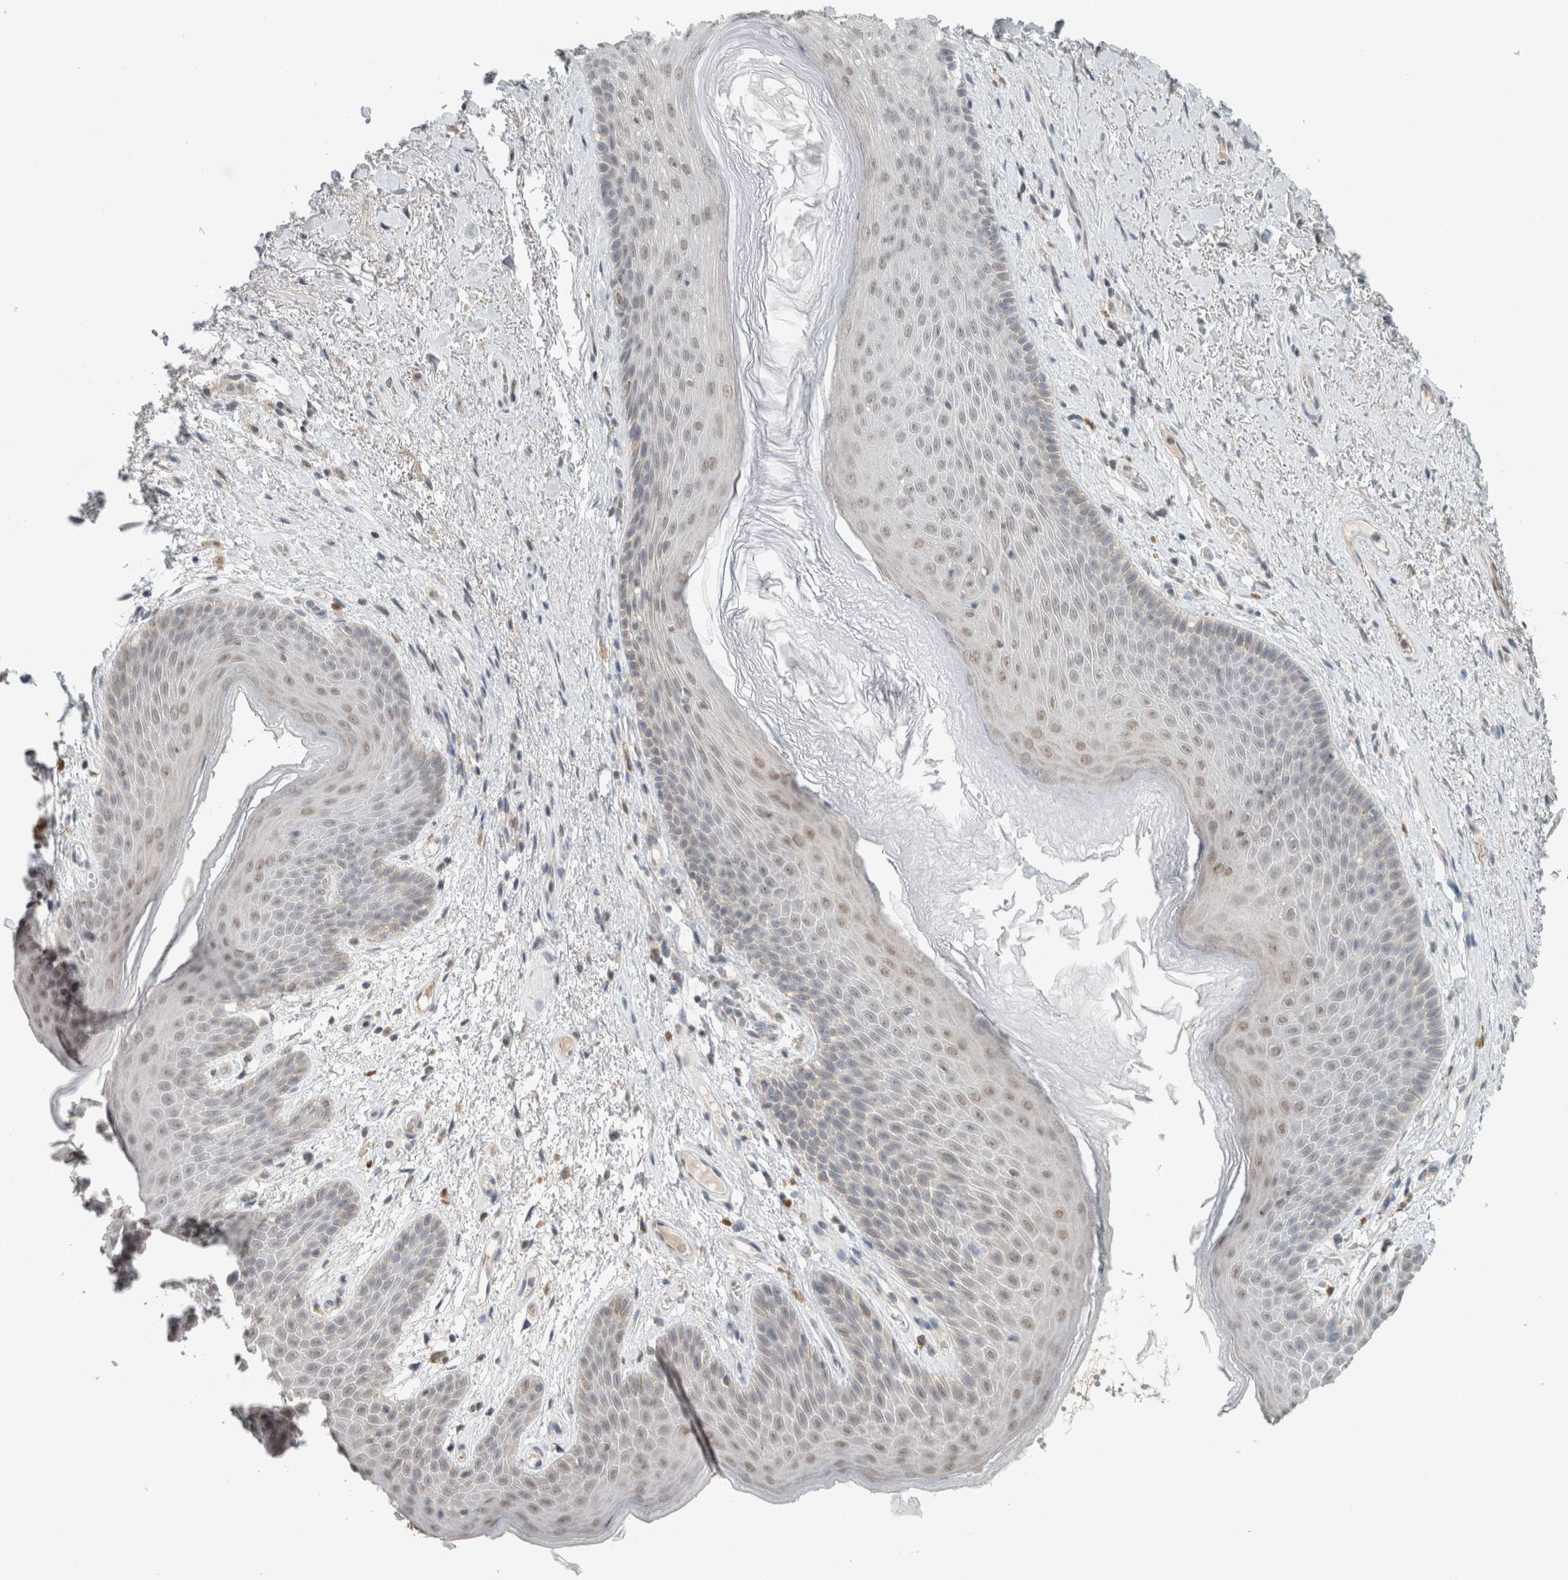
{"staining": {"intensity": "weak", "quantity": "<25%", "location": "nuclear"}, "tissue": "skin", "cell_type": "Epidermal cells", "image_type": "normal", "snomed": [{"axis": "morphology", "description": "Normal tissue, NOS"}, {"axis": "topography", "description": "Anal"}], "caption": "Skin was stained to show a protein in brown. There is no significant expression in epidermal cells. (DAB (3,3'-diaminobenzidine) immunohistochemistry with hematoxylin counter stain).", "gene": "TRIT1", "patient": {"sex": "male", "age": 74}}